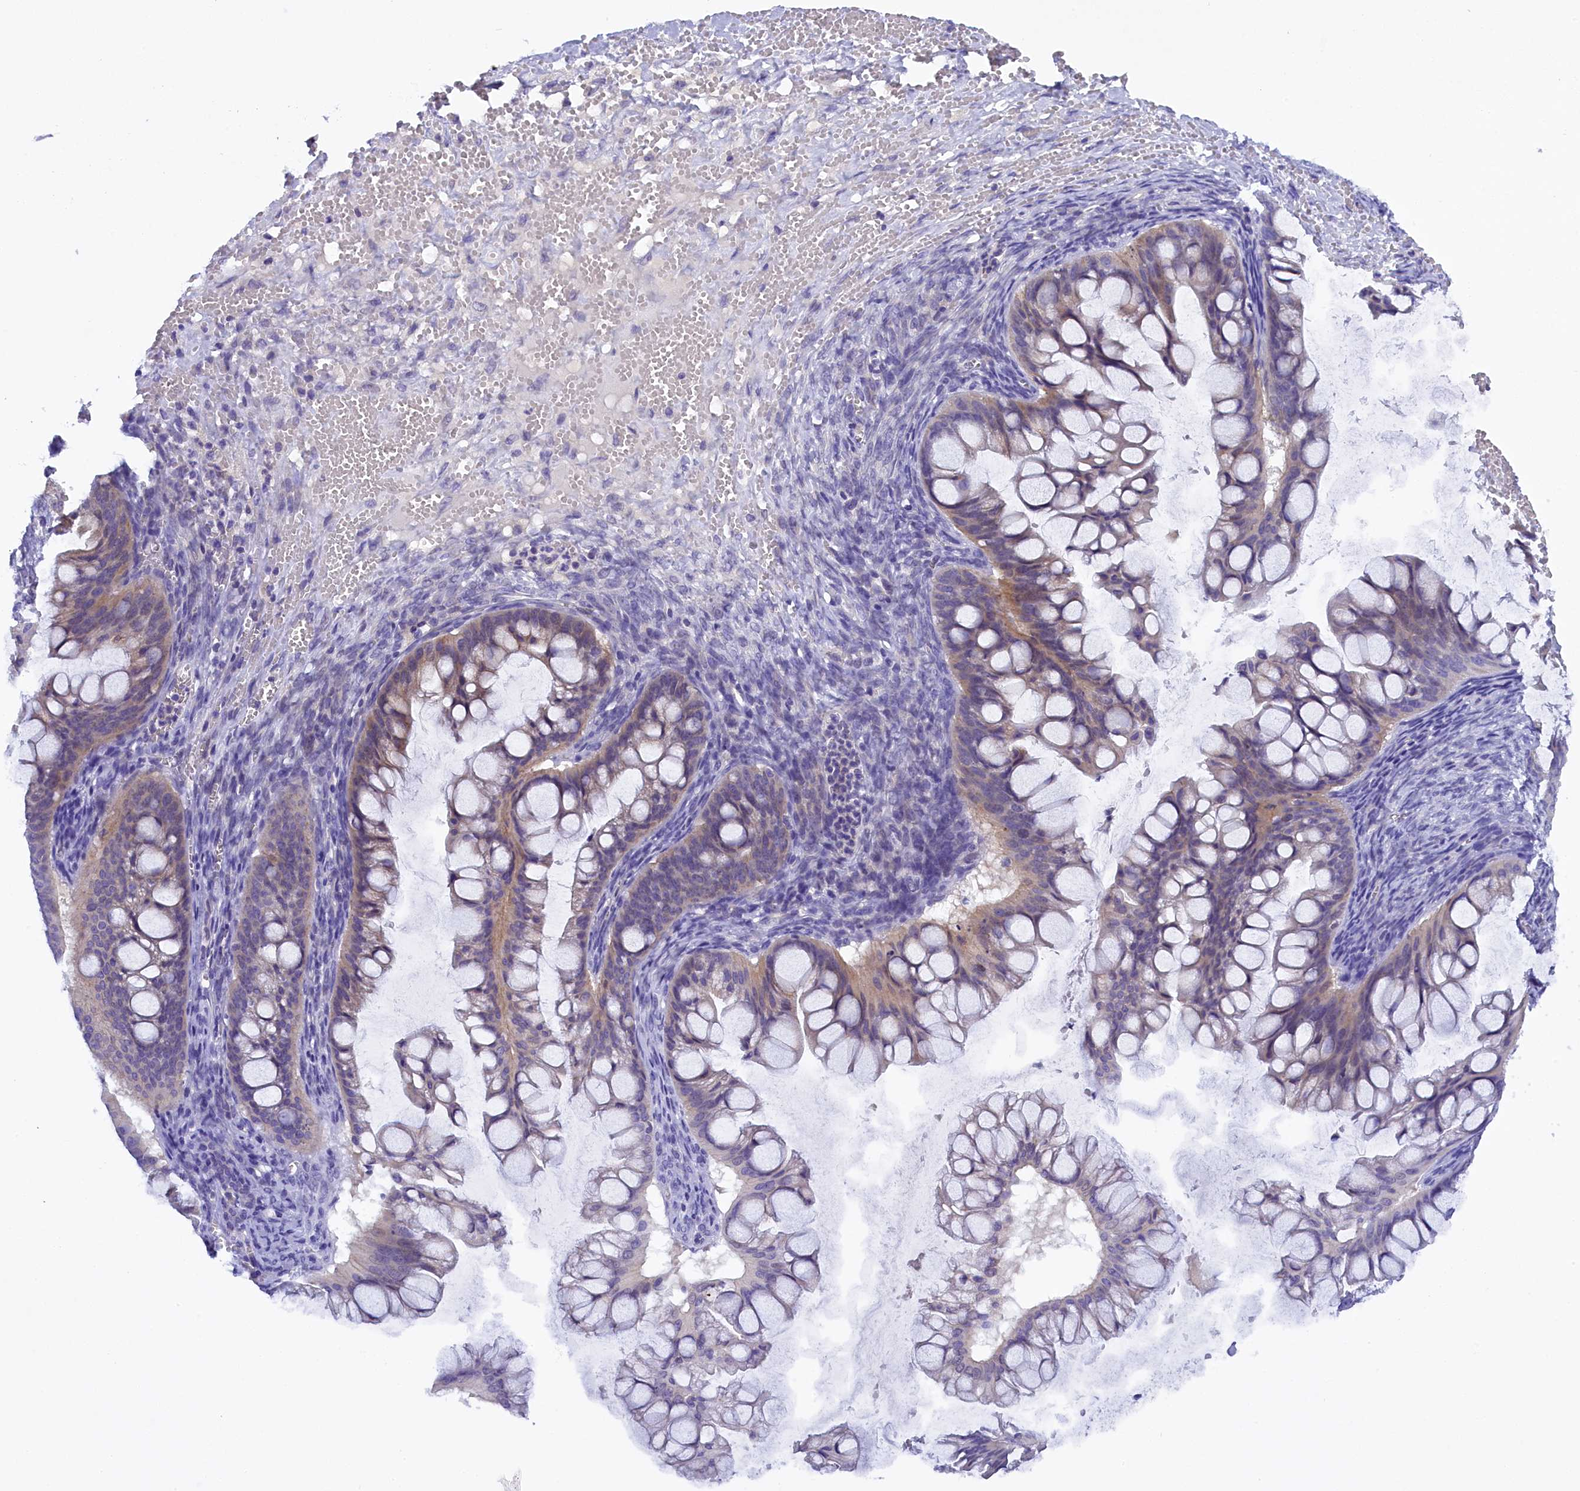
{"staining": {"intensity": "negative", "quantity": "none", "location": "none"}, "tissue": "ovarian cancer", "cell_type": "Tumor cells", "image_type": "cancer", "snomed": [{"axis": "morphology", "description": "Cystadenocarcinoma, mucinous, NOS"}, {"axis": "topography", "description": "Ovary"}], "caption": "This is an immunohistochemistry (IHC) micrograph of ovarian mucinous cystadenocarcinoma. There is no staining in tumor cells.", "gene": "ENKD1", "patient": {"sex": "female", "age": 73}}